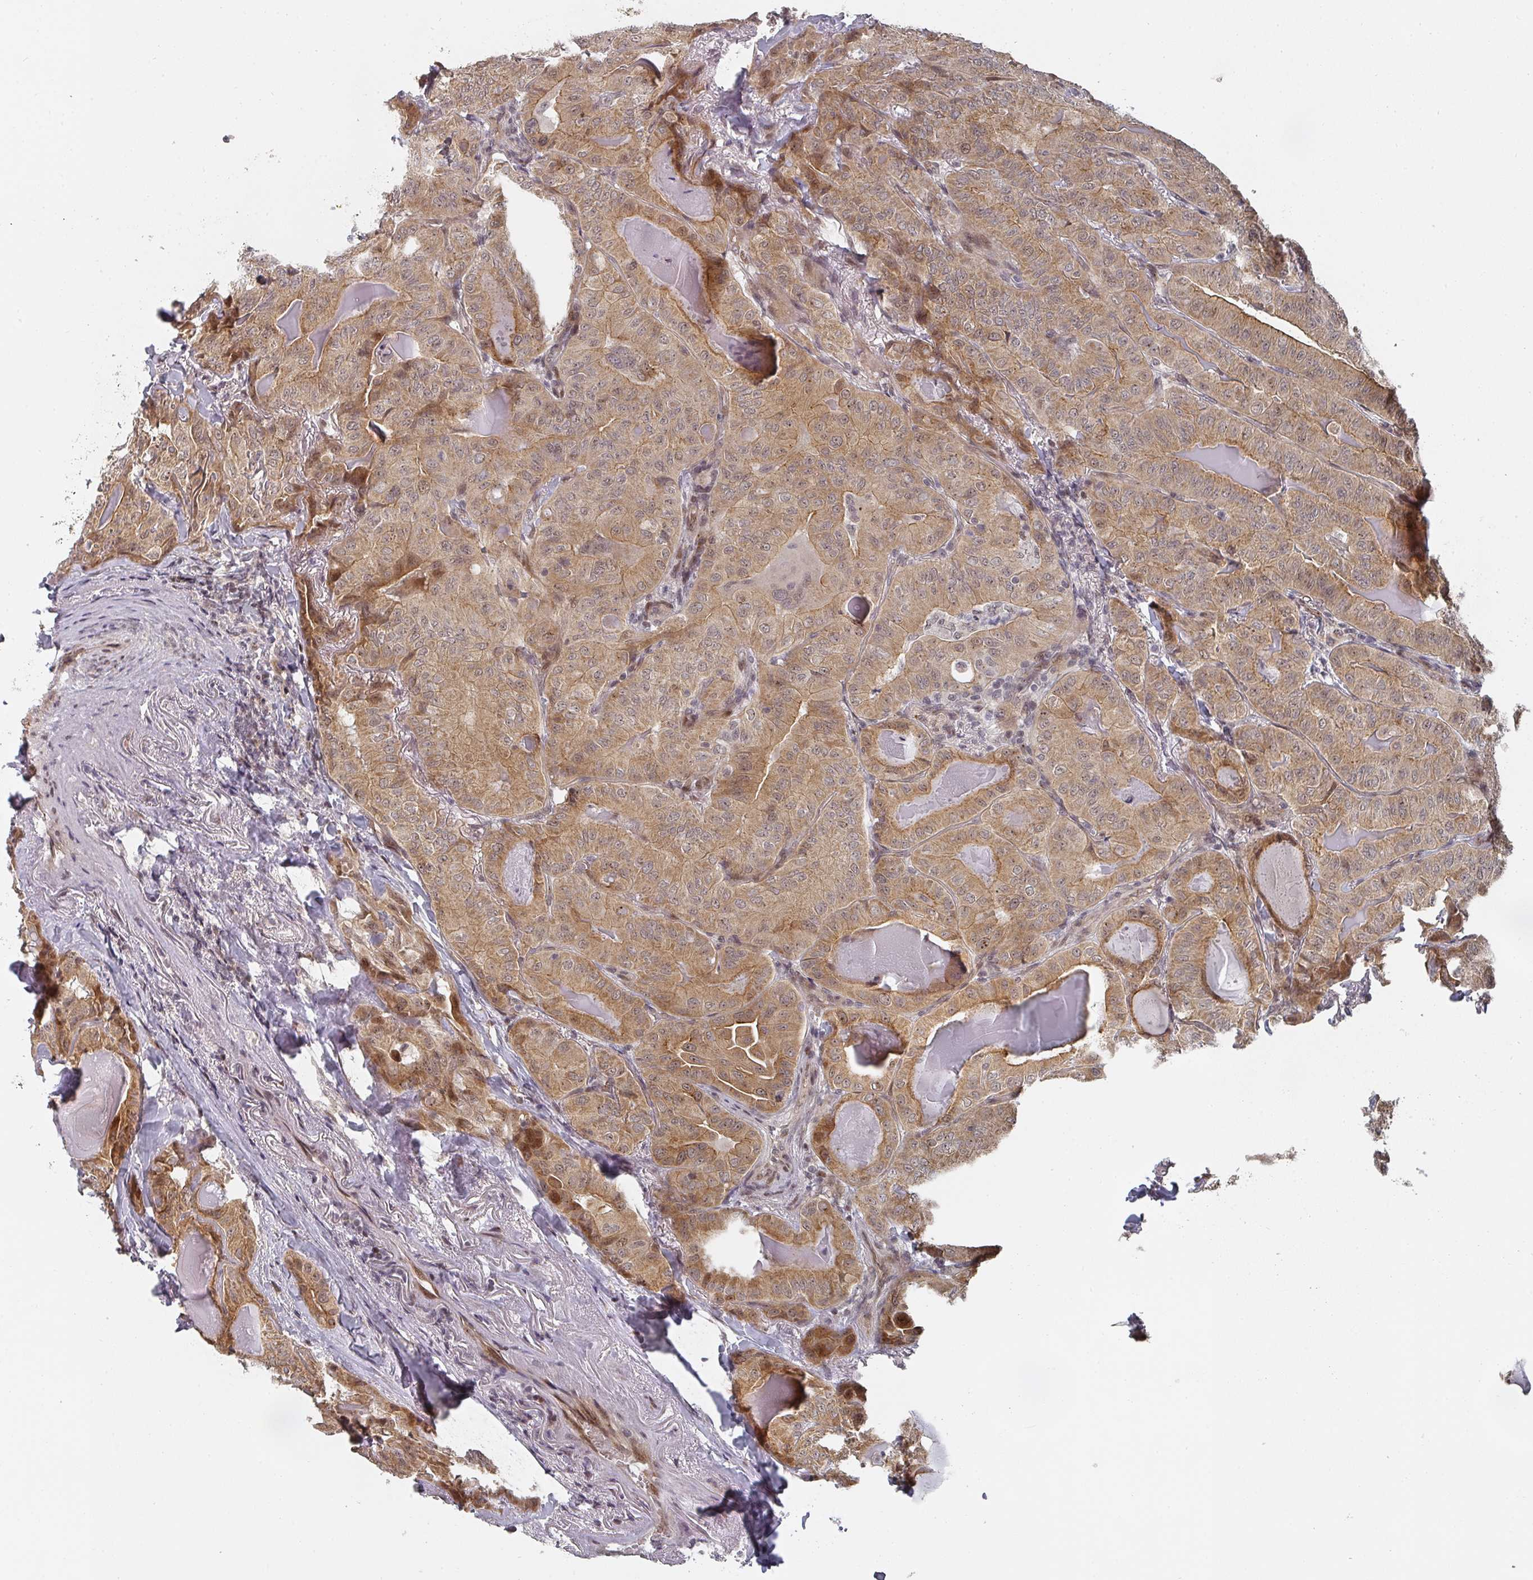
{"staining": {"intensity": "moderate", "quantity": ">75%", "location": "cytoplasmic/membranous"}, "tissue": "thyroid cancer", "cell_type": "Tumor cells", "image_type": "cancer", "snomed": [{"axis": "morphology", "description": "Papillary adenocarcinoma, NOS"}, {"axis": "topography", "description": "Thyroid gland"}], "caption": "Brown immunohistochemical staining in thyroid papillary adenocarcinoma demonstrates moderate cytoplasmic/membranous expression in approximately >75% of tumor cells.", "gene": "KIF1C", "patient": {"sex": "female", "age": 68}}